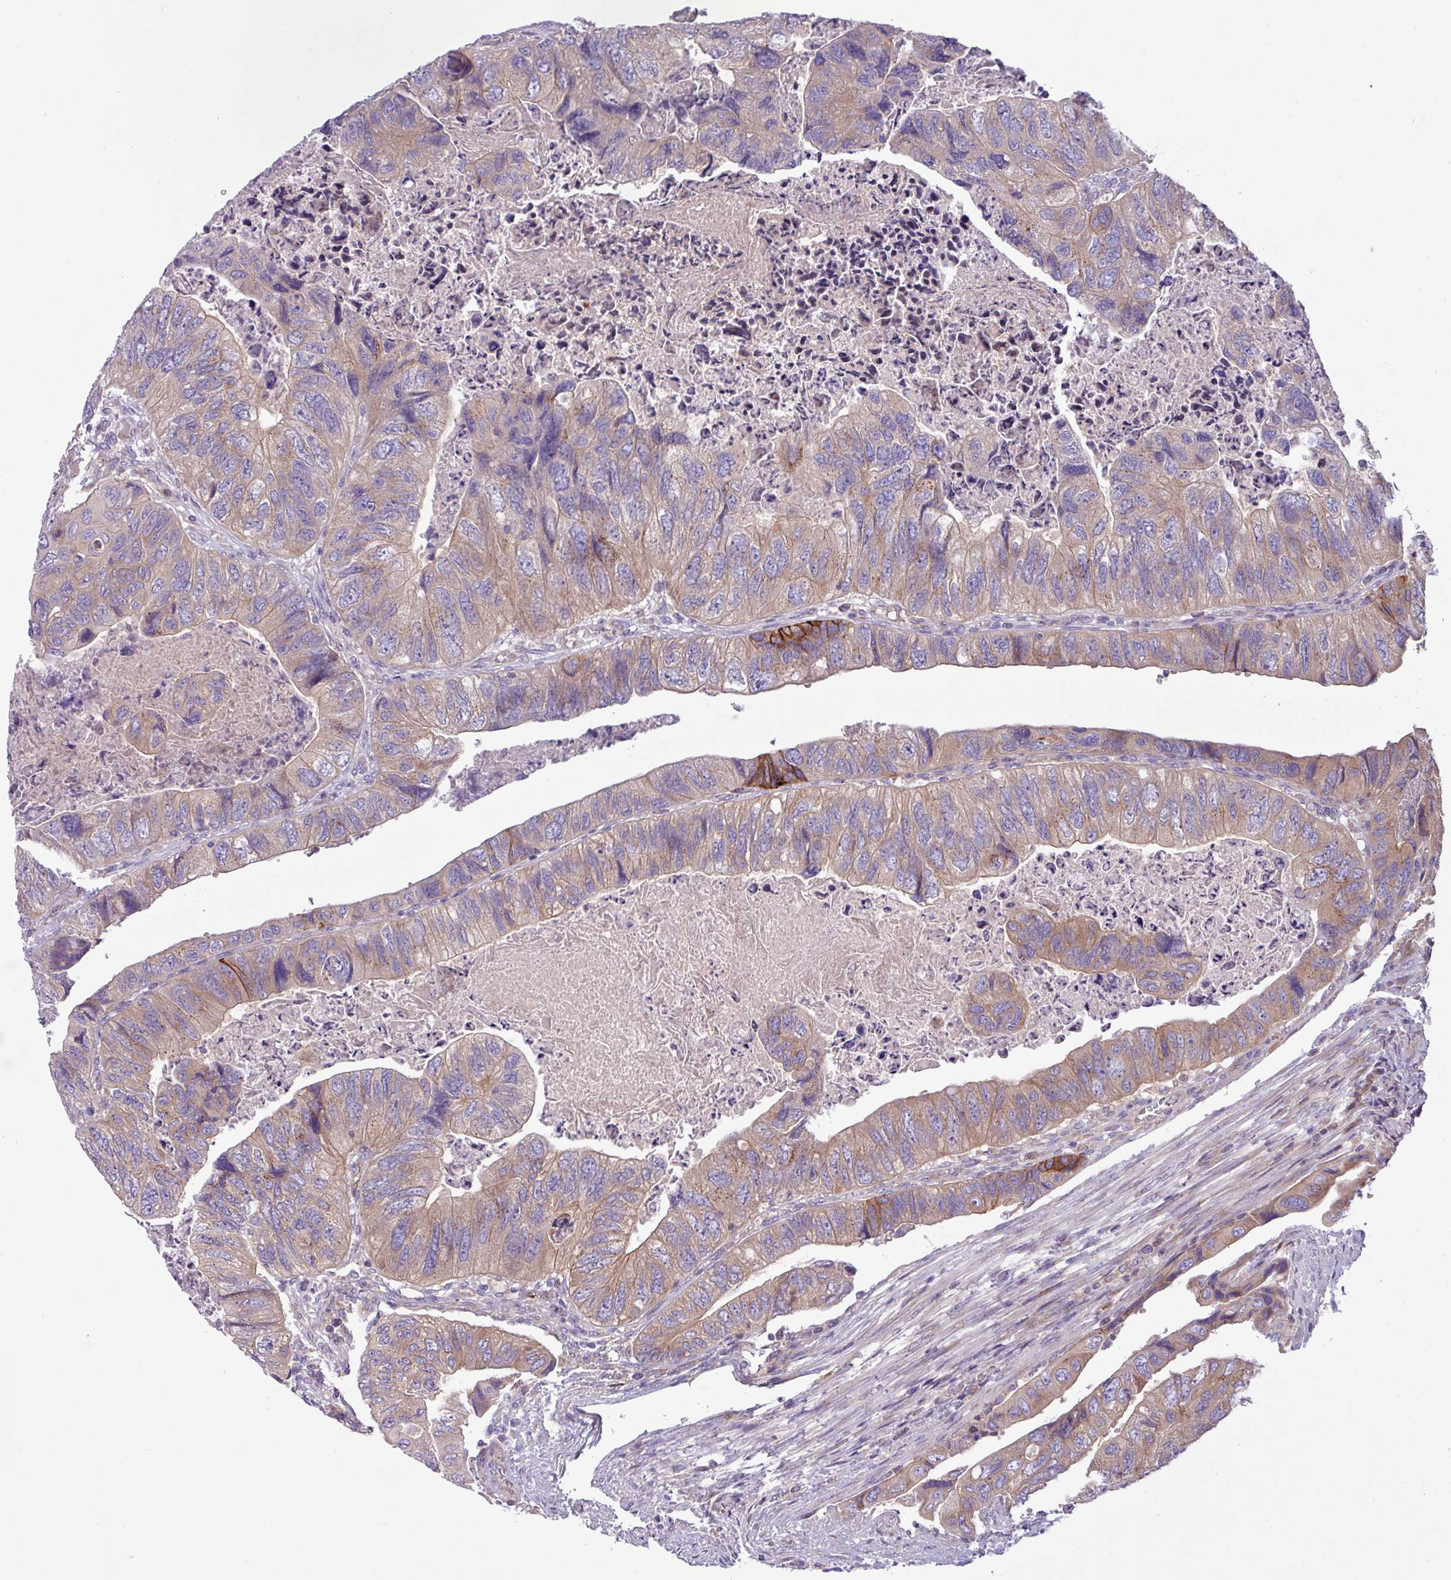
{"staining": {"intensity": "weak", "quantity": "25%-75%", "location": "cytoplasmic/membranous"}, "tissue": "colorectal cancer", "cell_type": "Tumor cells", "image_type": "cancer", "snomed": [{"axis": "morphology", "description": "Adenocarcinoma, NOS"}, {"axis": "topography", "description": "Rectum"}], "caption": "Colorectal adenocarcinoma stained for a protein exhibits weak cytoplasmic/membranous positivity in tumor cells.", "gene": "RAB19", "patient": {"sex": "male", "age": 63}}